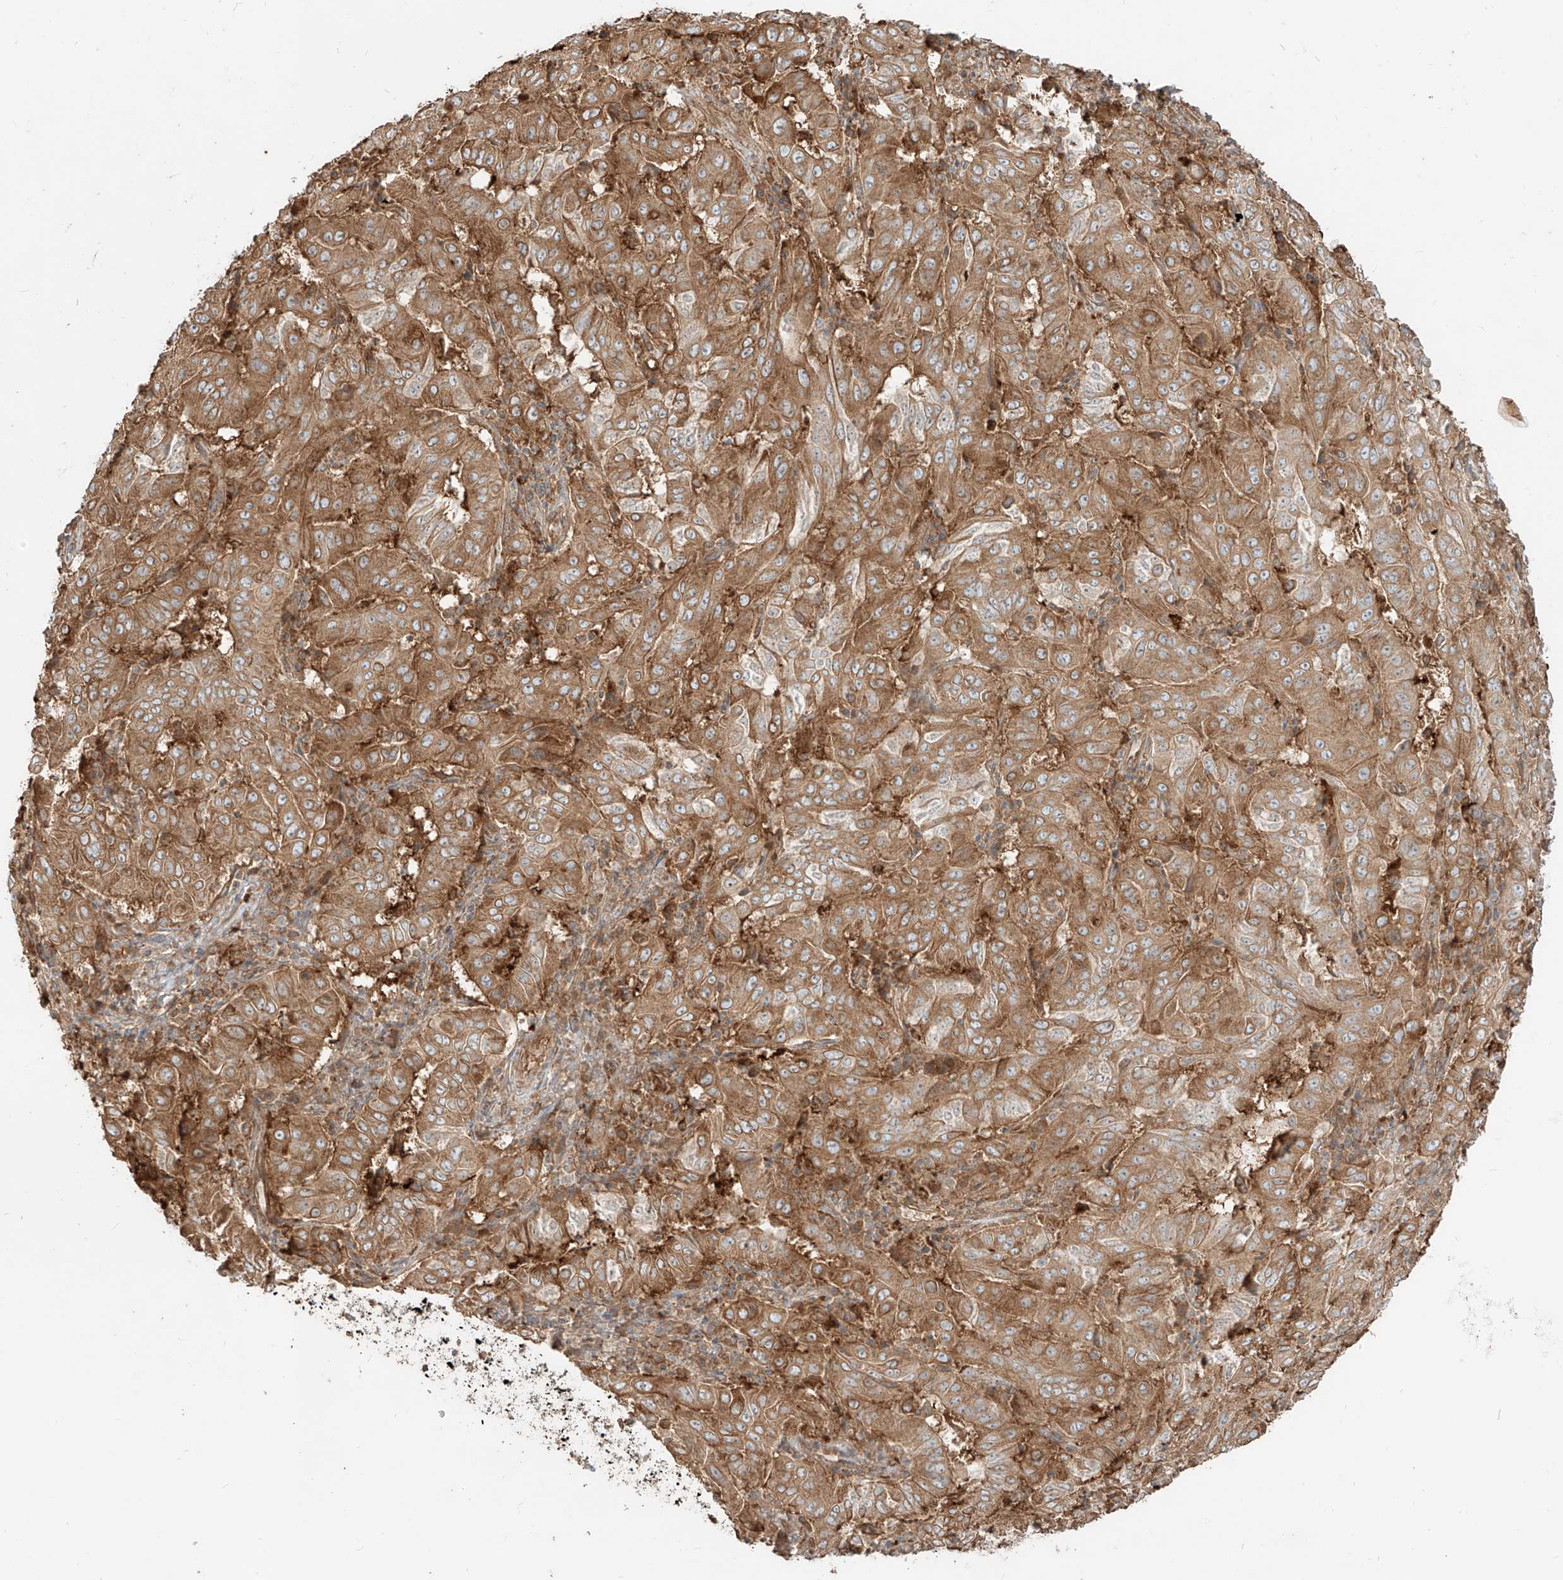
{"staining": {"intensity": "moderate", "quantity": ">75%", "location": "cytoplasmic/membranous"}, "tissue": "pancreatic cancer", "cell_type": "Tumor cells", "image_type": "cancer", "snomed": [{"axis": "morphology", "description": "Adenocarcinoma, NOS"}, {"axis": "topography", "description": "Pancreas"}], "caption": "A high-resolution image shows immunohistochemistry (IHC) staining of pancreatic cancer, which displays moderate cytoplasmic/membranous staining in about >75% of tumor cells. Nuclei are stained in blue.", "gene": "CCDC115", "patient": {"sex": "male", "age": 63}}